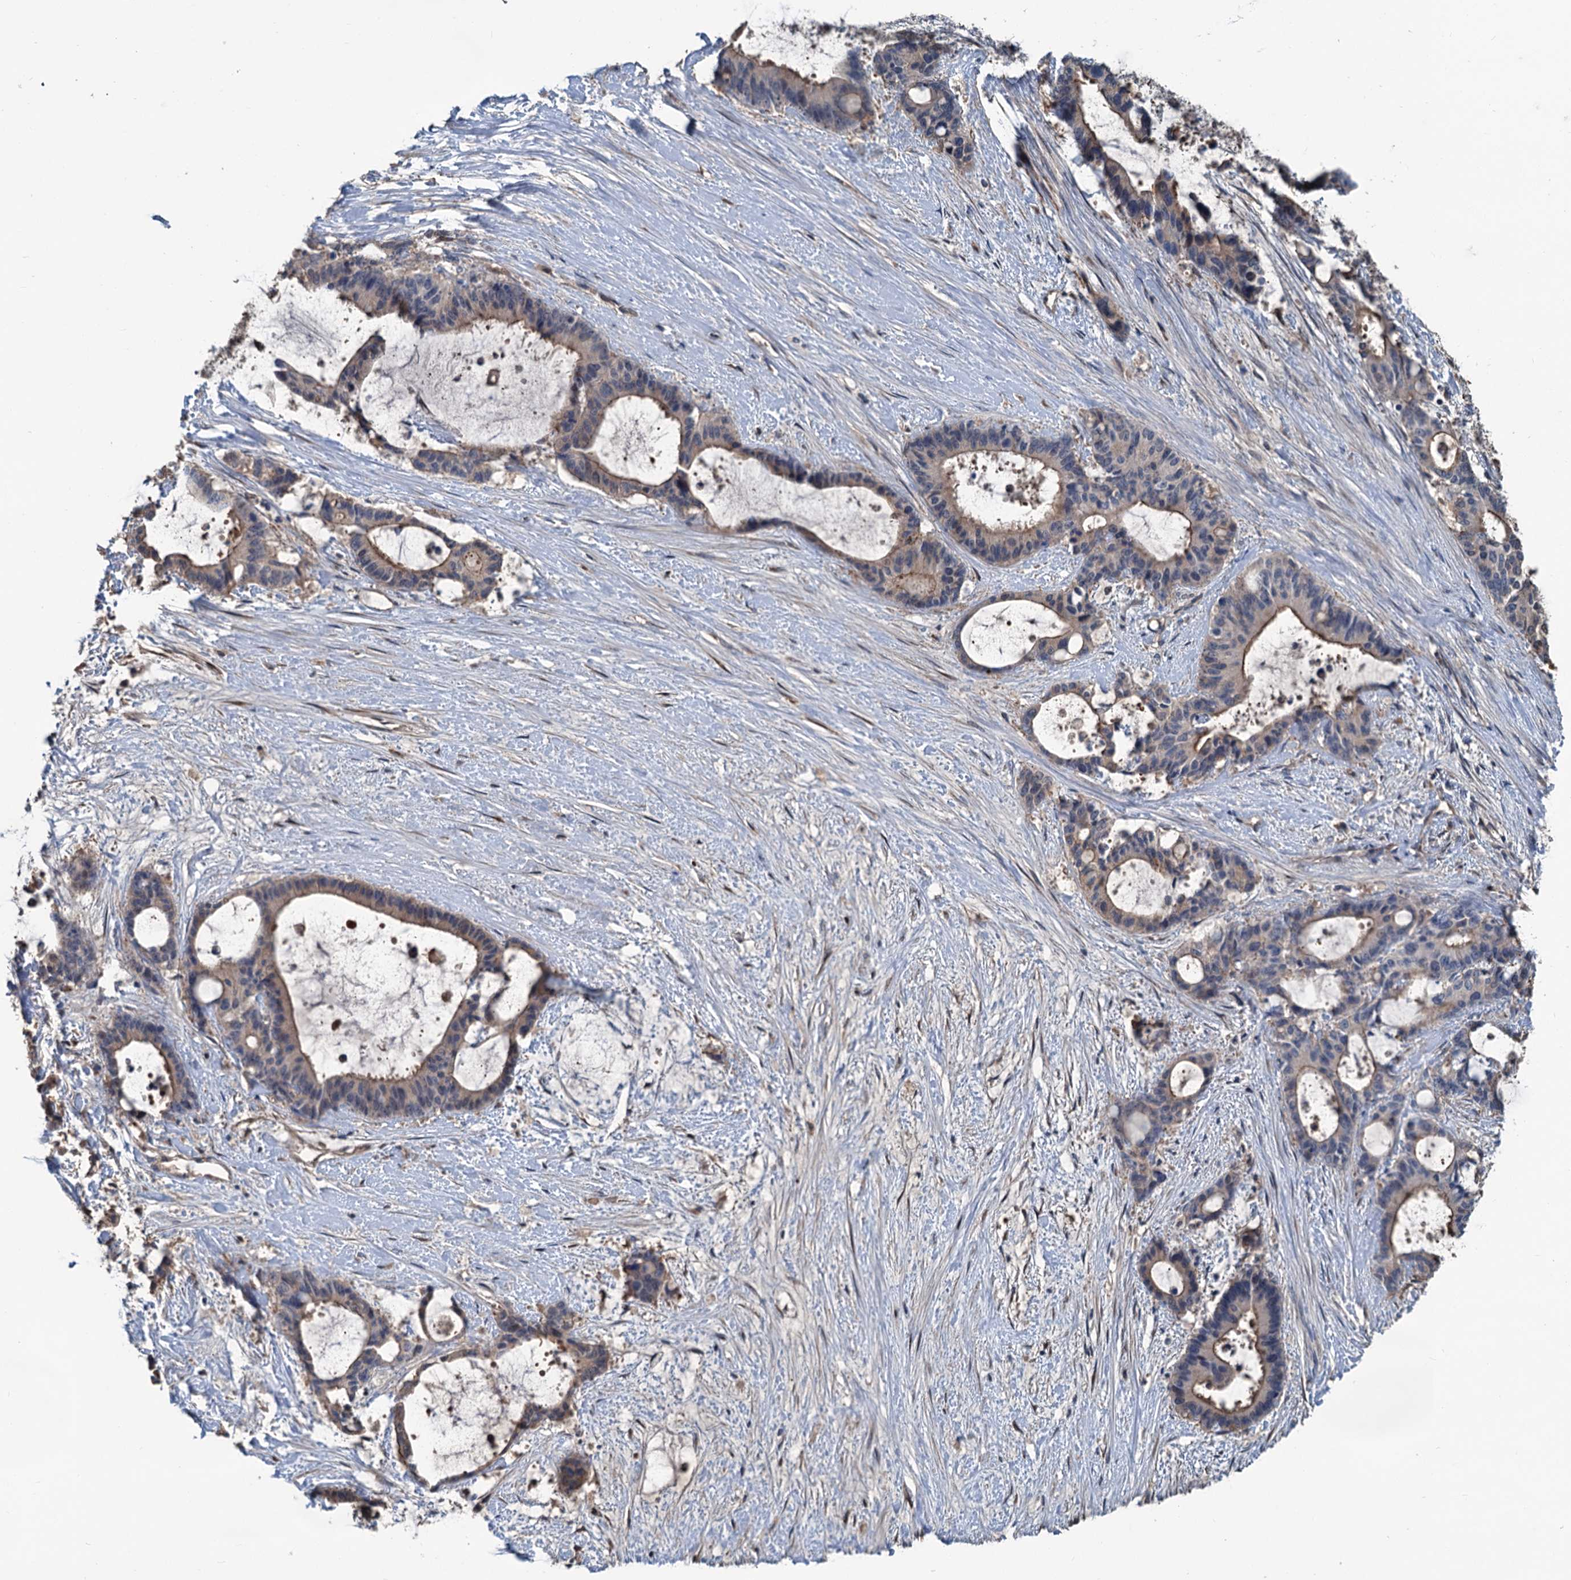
{"staining": {"intensity": "moderate", "quantity": "25%-75%", "location": "cytoplasmic/membranous"}, "tissue": "liver cancer", "cell_type": "Tumor cells", "image_type": "cancer", "snomed": [{"axis": "morphology", "description": "Normal tissue, NOS"}, {"axis": "morphology", "description": "Cholangiocarcinoma"}, {"axis": "topography", "description": "Liver"}, {"axis": "topography", "description": "Peripheral nerve tissue"}], "caption": "Liver cancer (cholangiocarcinoma) stained with DAB immunohistochemistry (IHC) demonstrates medium levels of moderate cytoplasmic/membranous positivity in approximately 25%-75% of tumor cells. Nuclei are stained in blue.", "gene": "TEDC1", "patient": {"sex": "female", "age": 73}}